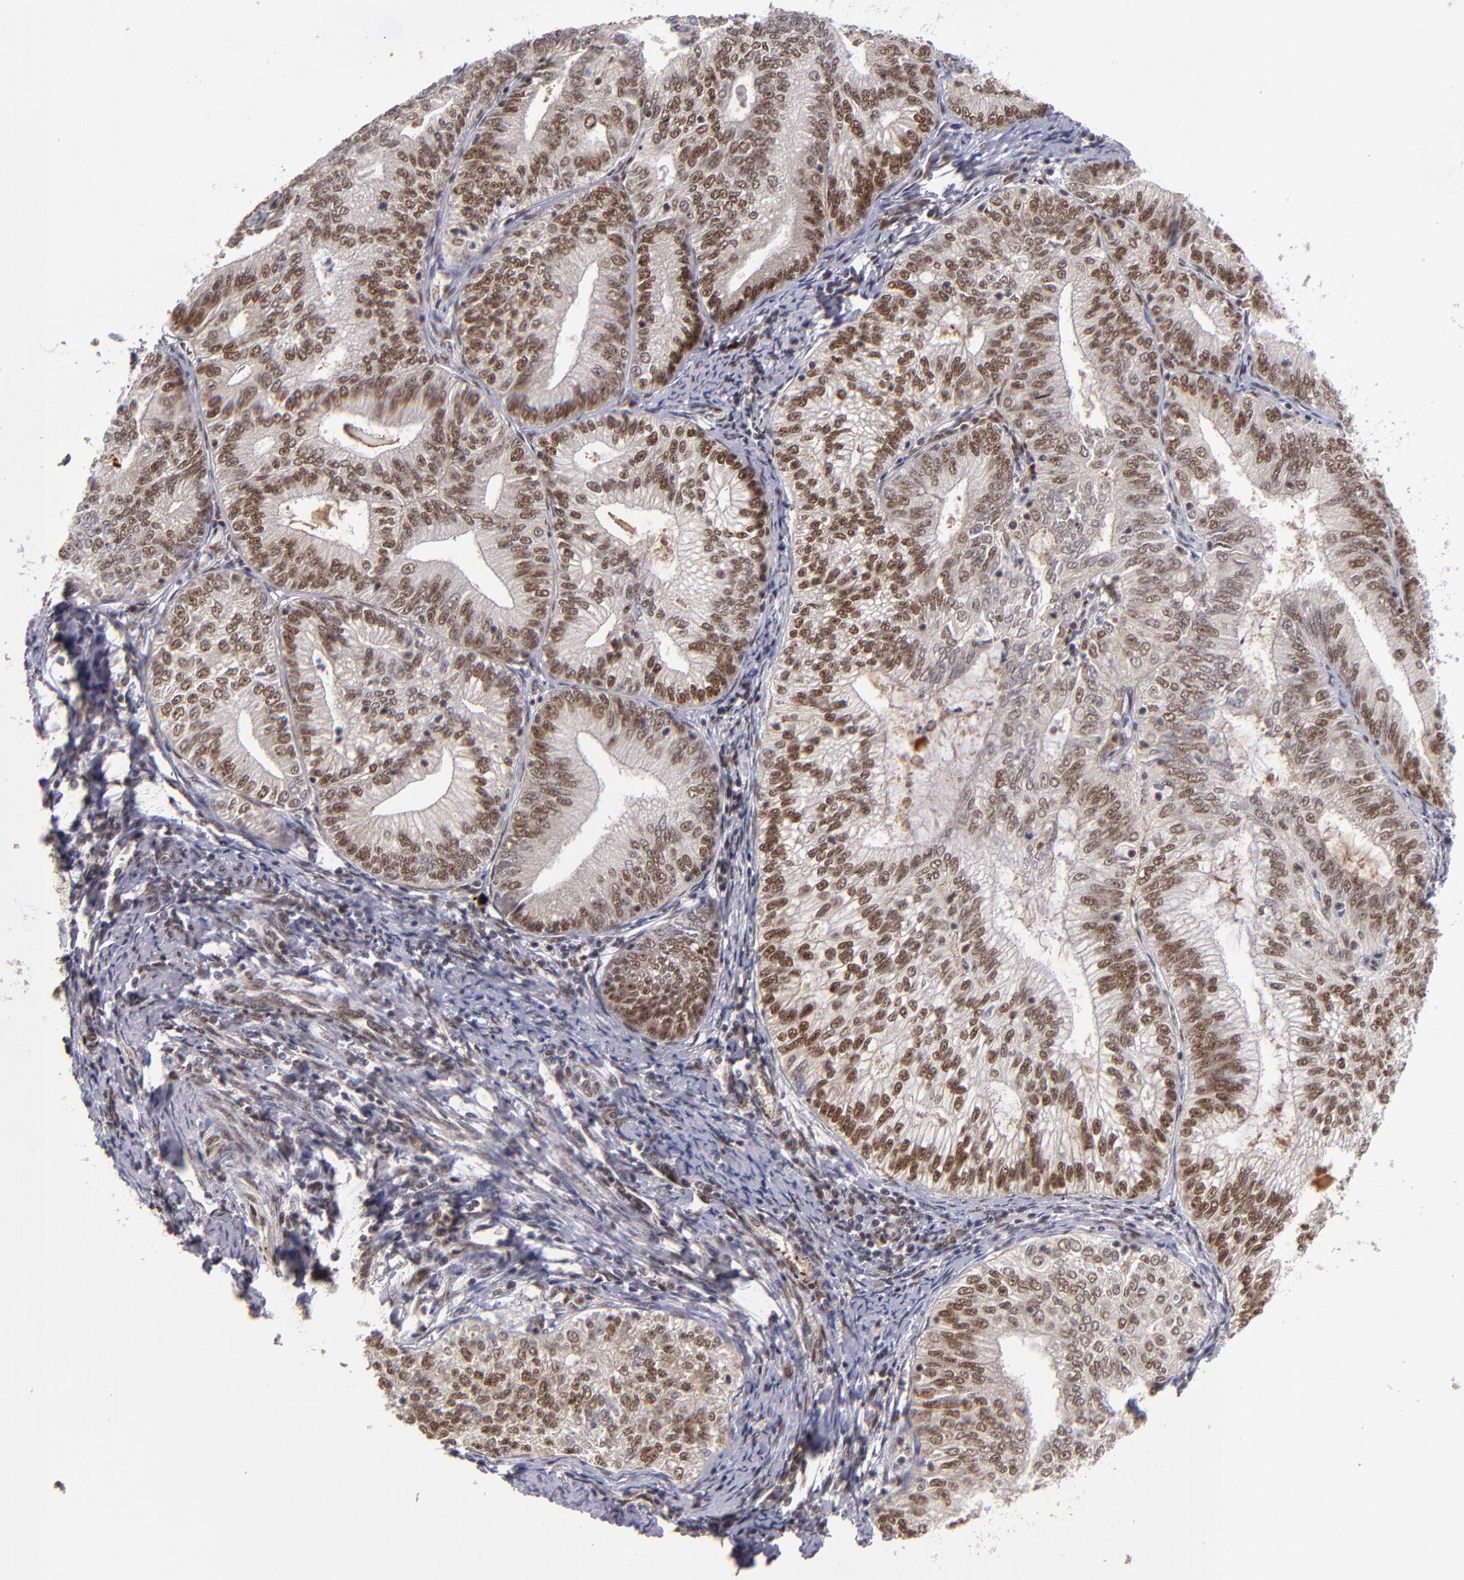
{"staining": {"intensity": "moderate", "quantity": "25%-75%", "location": "nuclear"}, "tissue": "endometrial cancer", "cell_type": "Tumor cells", "image_type": "cancer", "snomed": [{"axis": "morphology", "description": "Adenocarcinoma, NOS"}, {"axis": "topography", "description": "Endometrium"}], "caption": "Immunohistochemical staining of endometrial cancer (adenocarcinoma) reveals medium levels of moderate nuclear expression in approximately 25%-75% of tumor cells. (Stains: DAB in brown, nuclei in blue, Microscopy: brightfield microscopy at high magnification).", "gene": "EP300", "patient": {"sex": "female", "age": 69}}